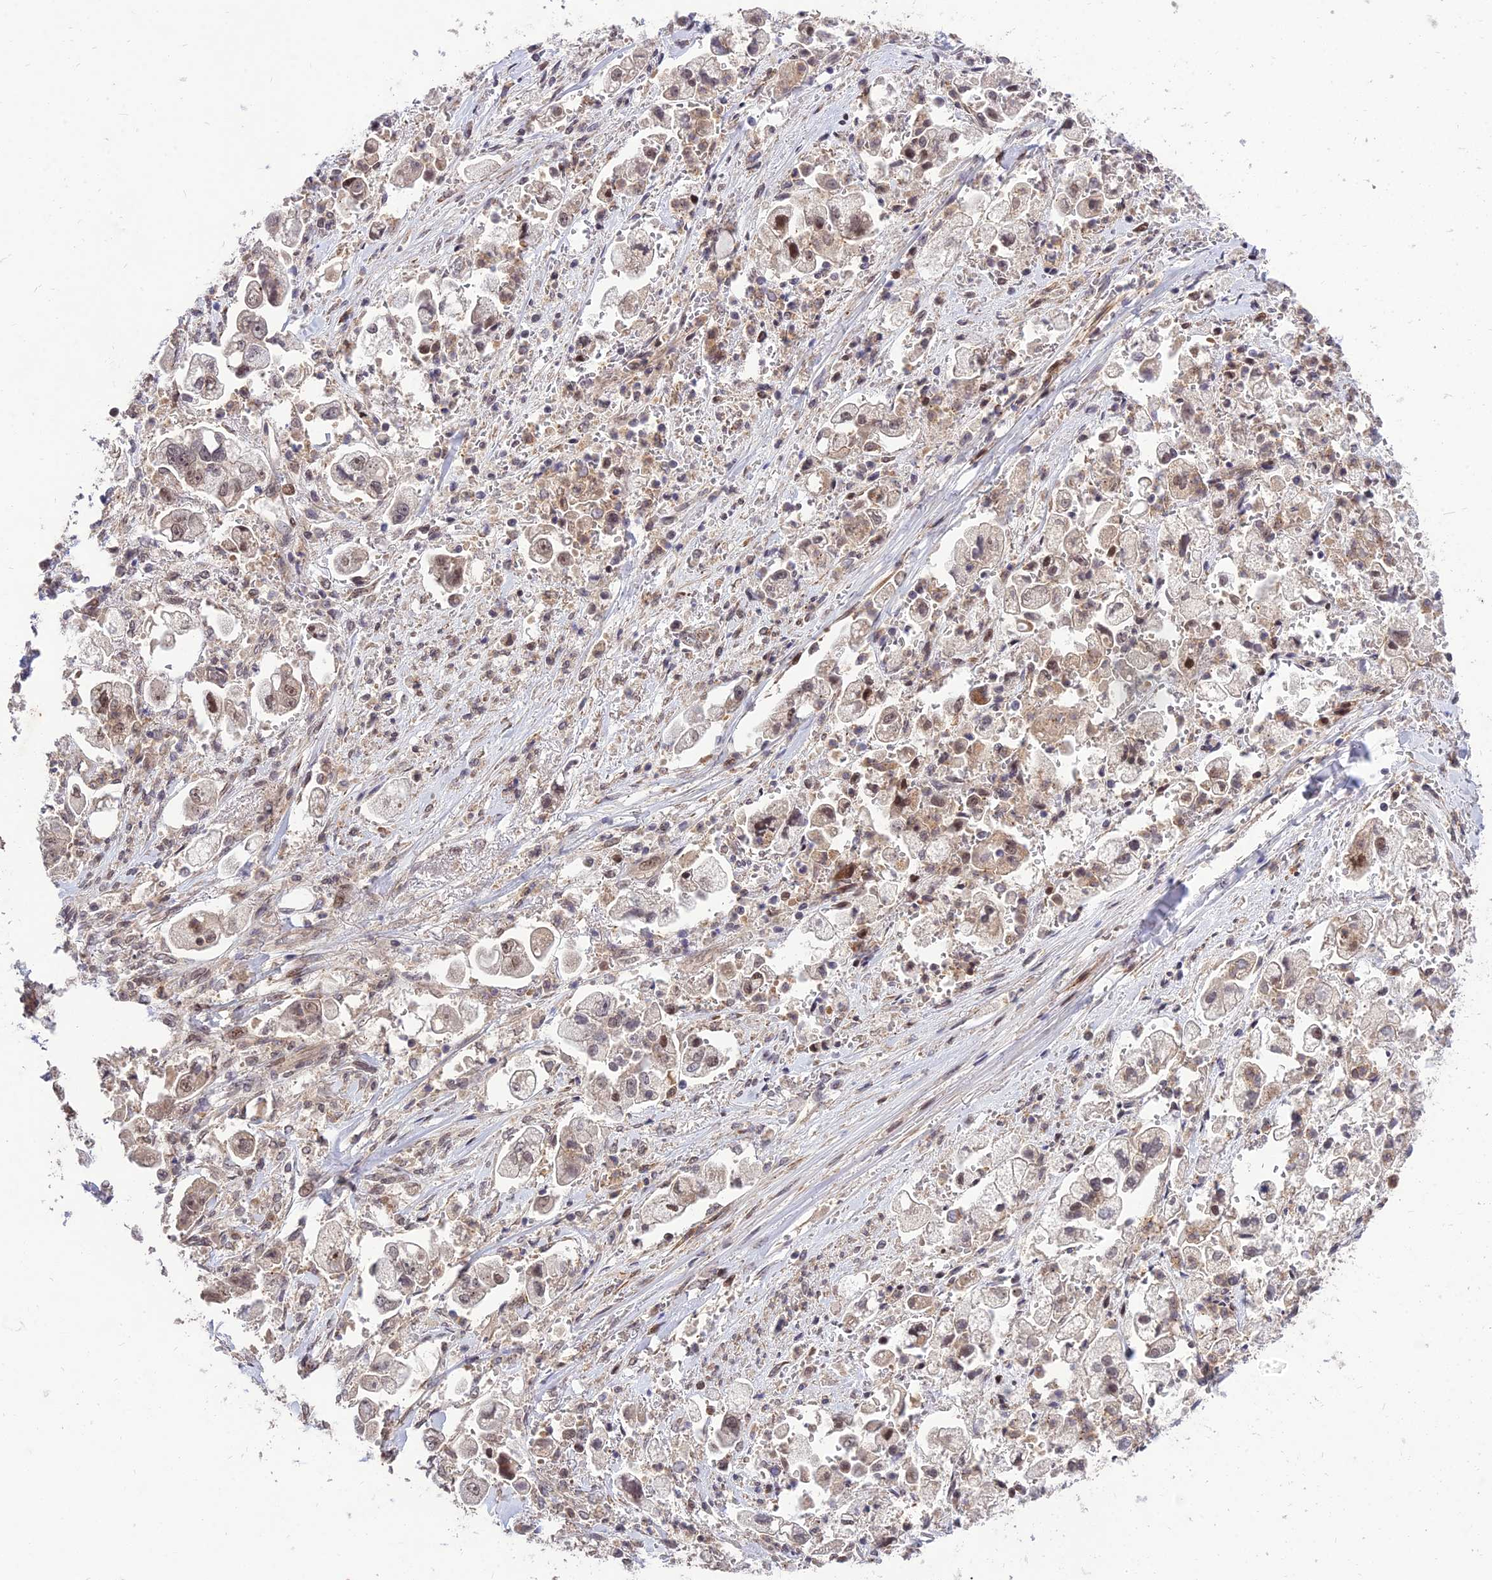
{"staining": {"intensity": "moderate", "quantity": ">75%", "location": "nuclear"}, "tissue": "stomach cancer", "cell_type": "Tumor cells", "image_type": "cancer", "snomed": [{"axis": "morphology", "description": "Adenocarcinoma, NOS"}, {"axis": "topography", "description": "Stomach"}], "caption": "Tumor cells exhibit moderate nuclear expression in approximately >75% of cells in stomach cancer.", "gene": "ZNF85", "patient": {"sex": "male", "age": 62}}